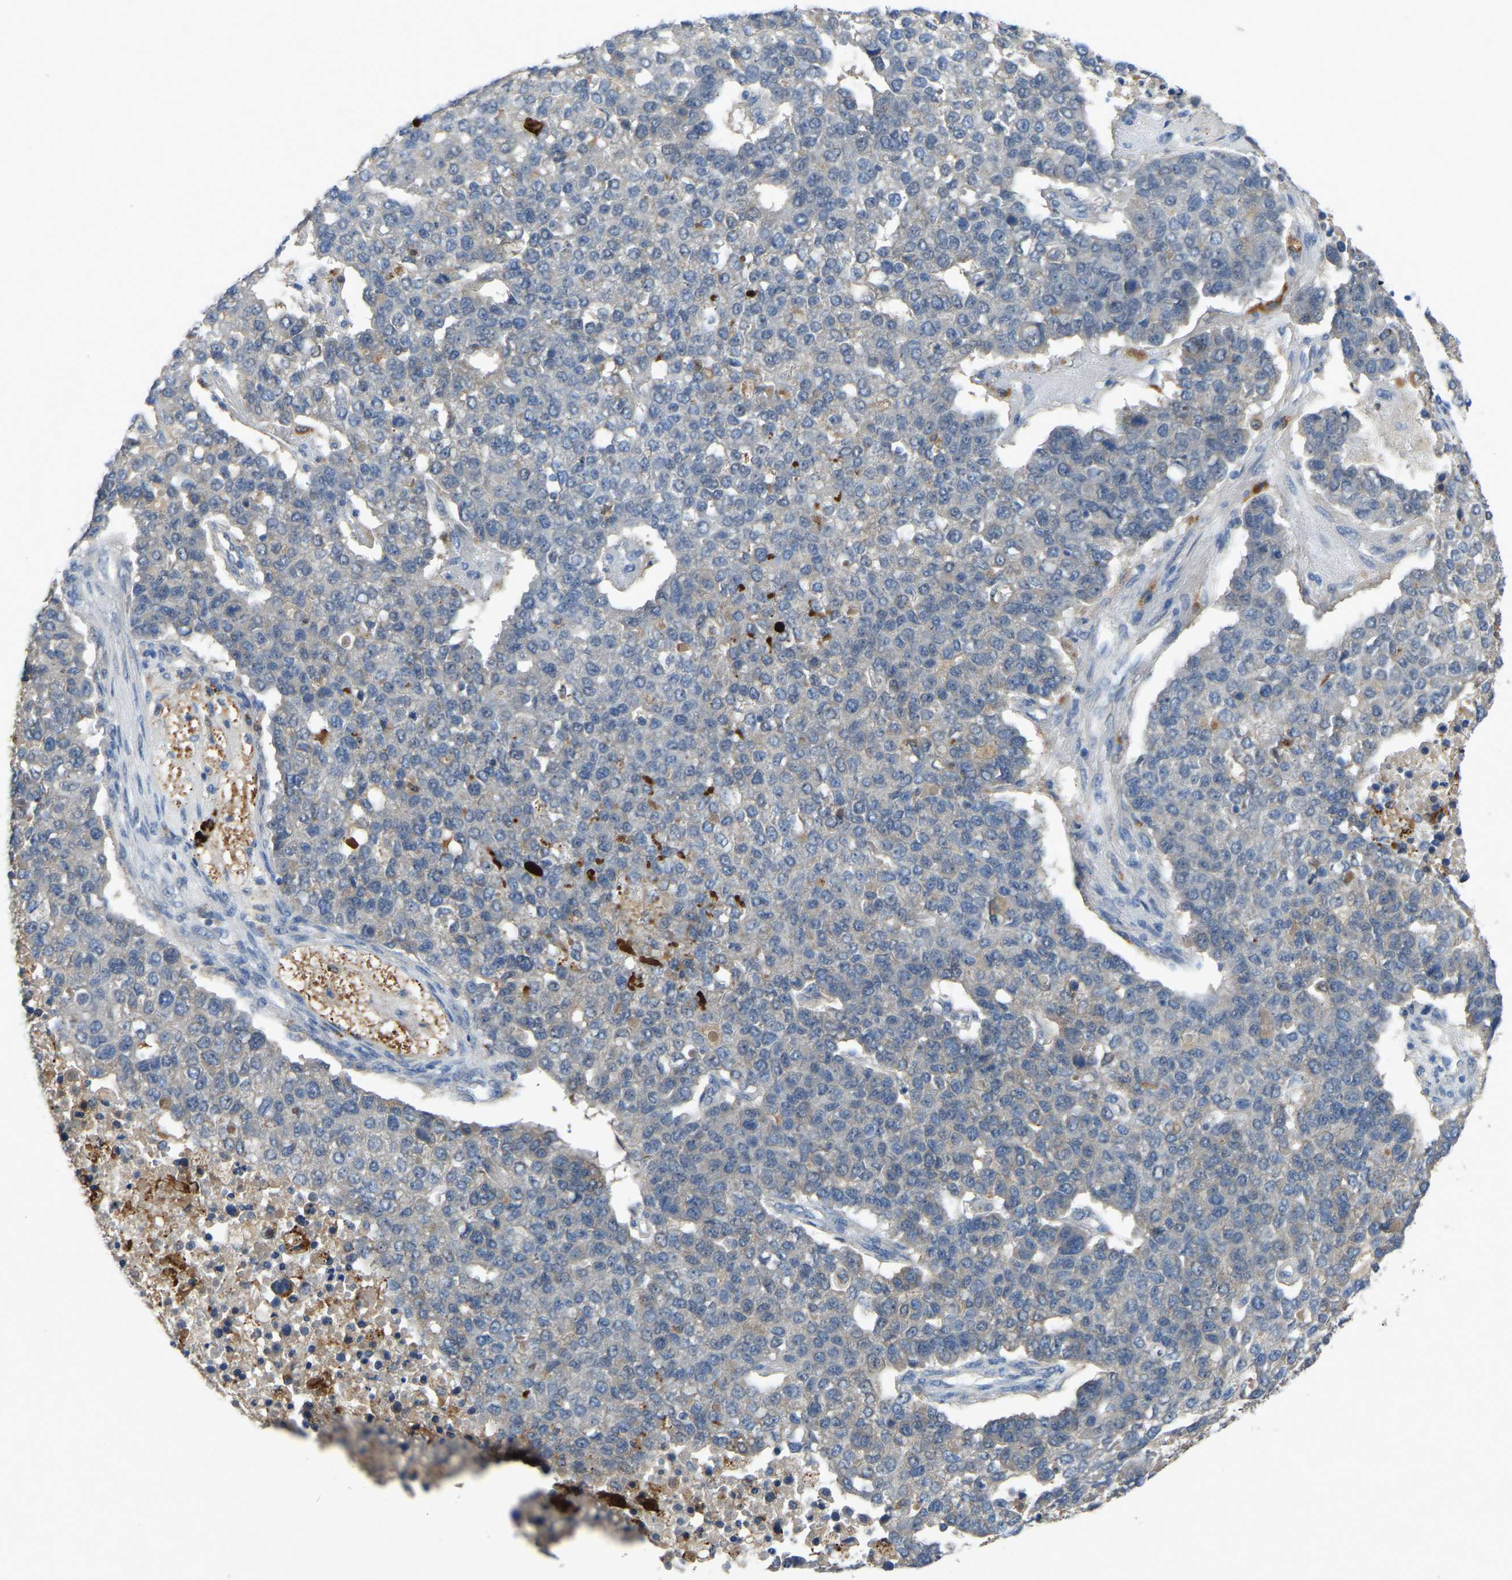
{"staining": {"intensity": "negative", "quantity": "none", "location": "none"}, "tissue": "pancreatic cancer", "cell_type": "Tumor cells", "image_type": "cancer", "snomed": [{"axis": "morphology", "description": "Adenocarcinoma, NOS"}, {"axis": "topography", "description": "Pancreas"}], "caption": "This is an immunohistochemistry histopathology image of pancreatic cancer. There is no expression in tumor cells.", "gene": "FHIT", "patient": {"sex": "female", "age": 61}}